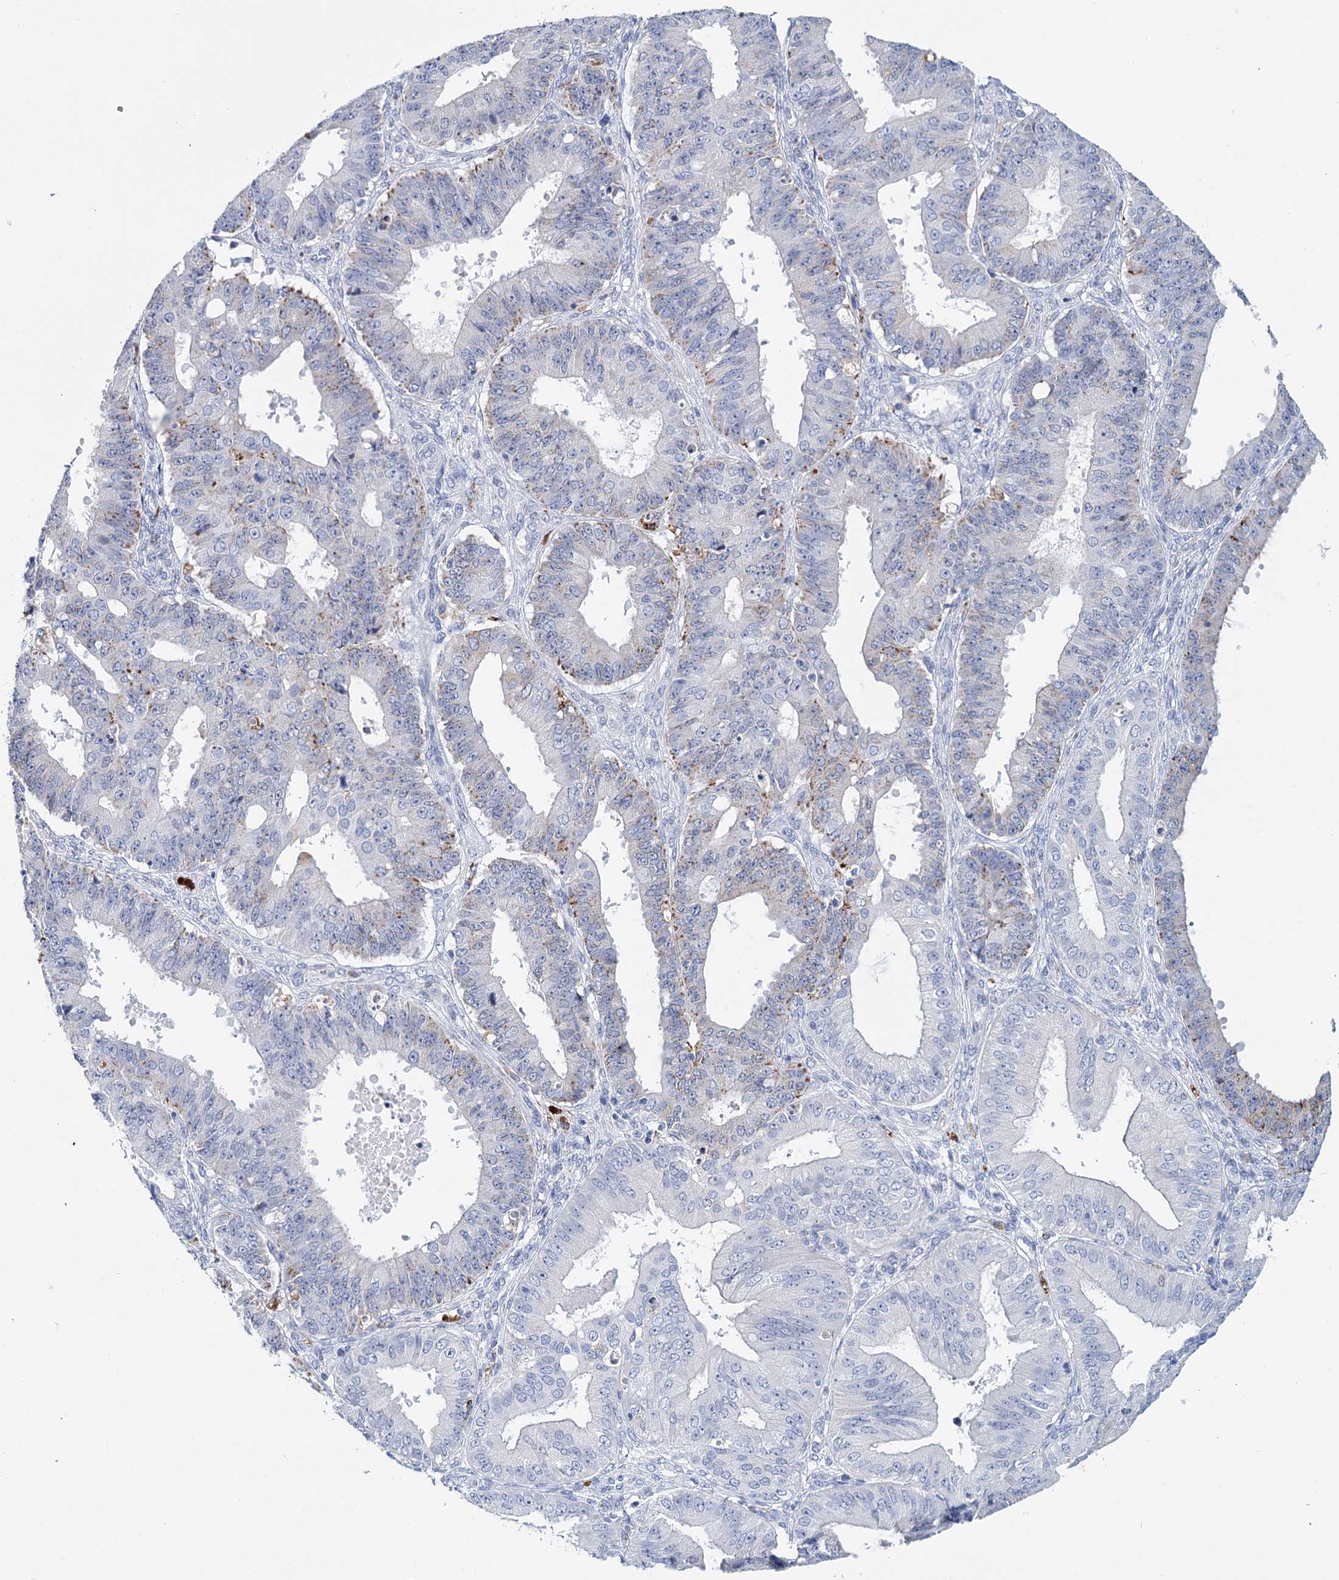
{"staining": {"intensity": "weak", "quantity": "<25%", "location": "cytoplasmic/membranous"}, "tissue": "ovarian cancer", "cell_type": "Tumor cells", "image_type": "cancer", "snomed": [{"axis": "morphology", "description": "Carcinoma, endometroid"}, {"axis": "topography", "description": "Appendix"}, {"axis": "topography", "description": "Ovary"}], "caption": "Ovarian endometroid carcinoma was stained to show a protein in brown. There is no significant staining in tumor cells.", "gene": "METTL7B", "patient": {"sex": "female", "age": 42}}